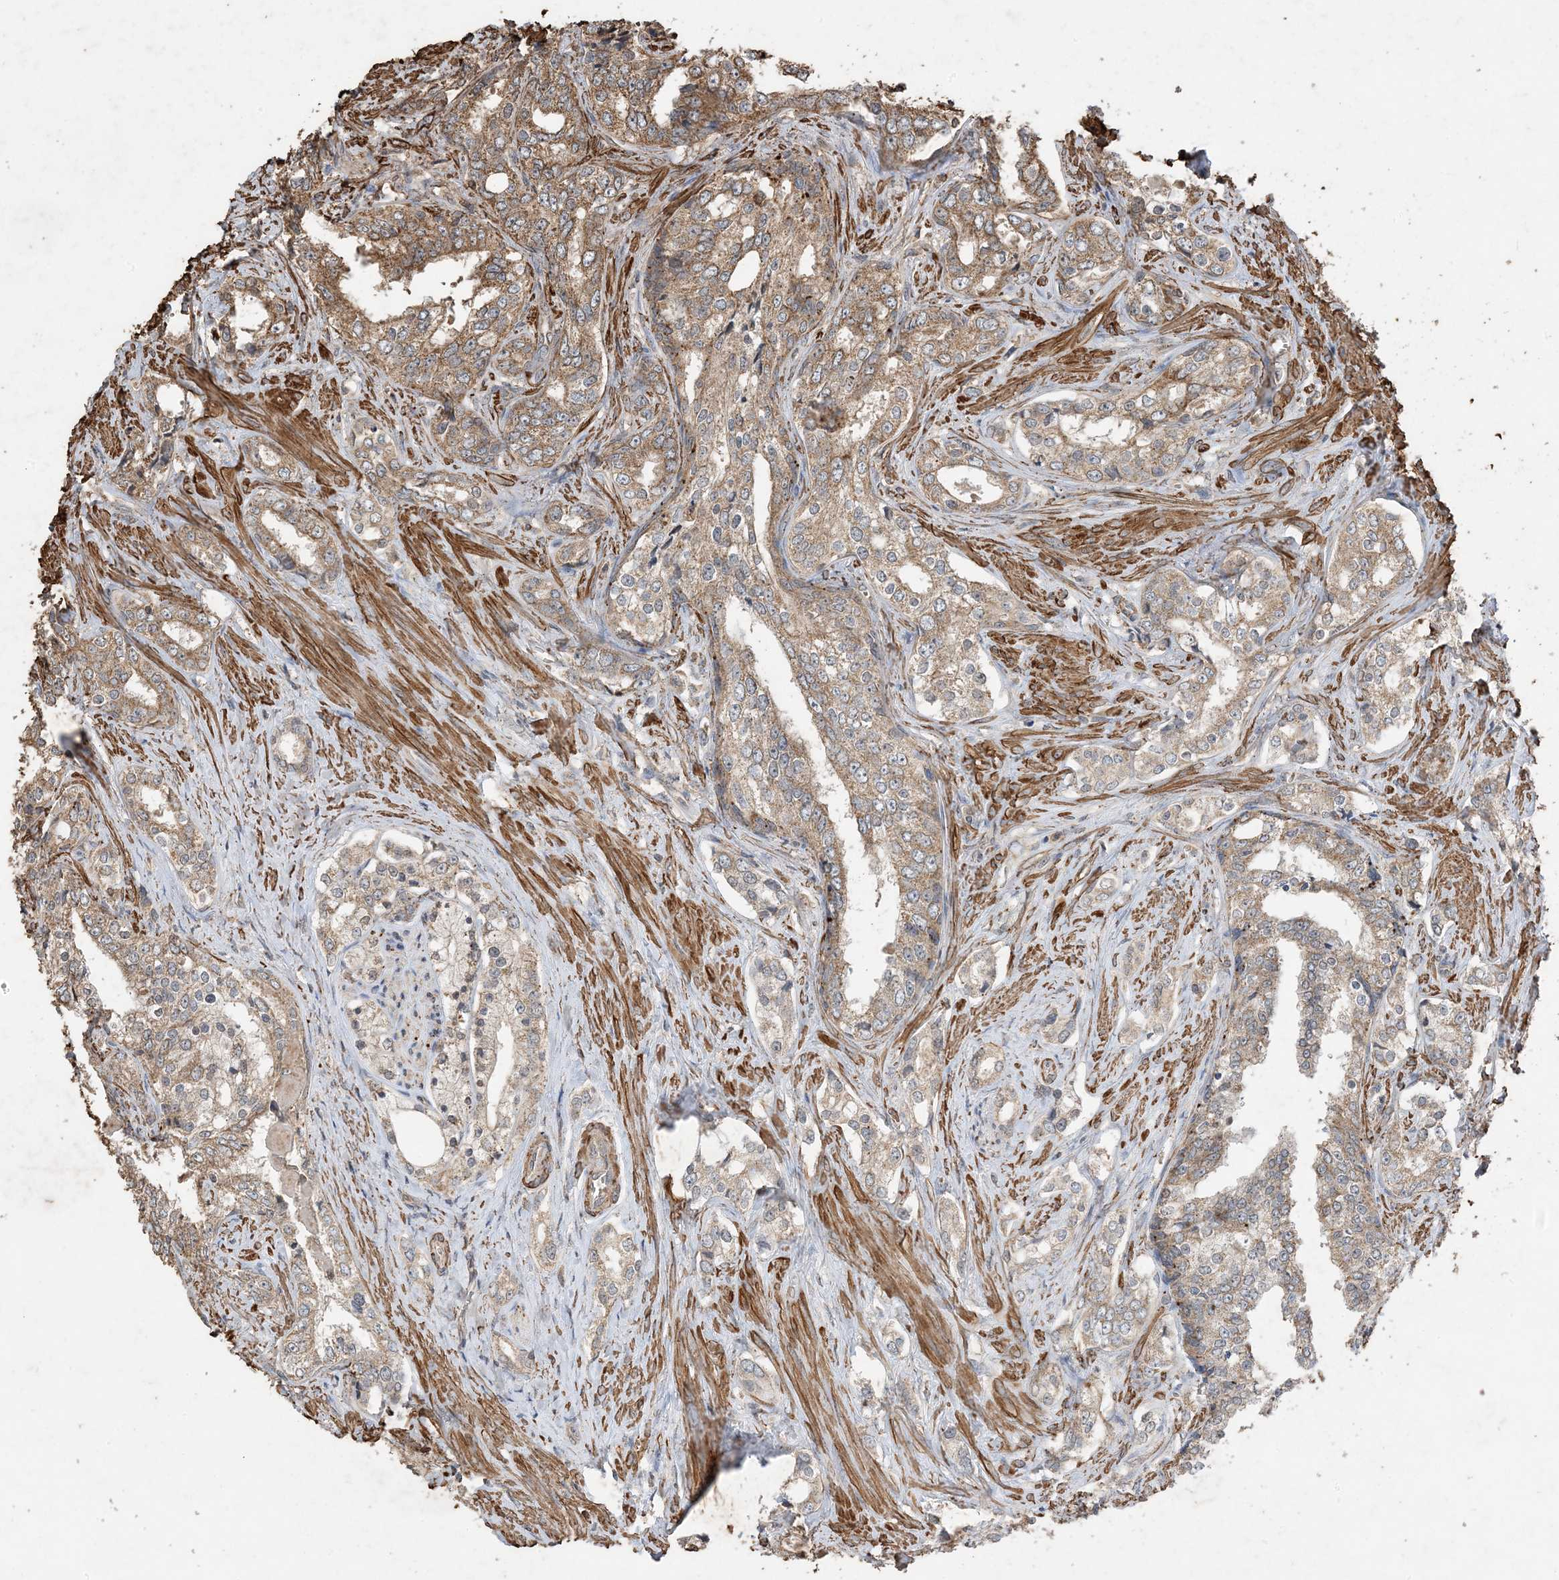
{"staining": {"intensity": "moderate", "quantity": ">75%", "location": "cytoplasmic/membranous"}, "tissue": "prostate cancer", "cell_type": "Tumor cells", "image_type": "cancer", "snomed": [{"axis": "morphology", "description": "Adenocarcinoma, High grade"}, {"axis": "topography", "description": "Prostate"}], "caption": "Brown immunohistochemical staining in human prostate adenocarcinoma (high-grade) demonstrates moderate cytoplasmic/membranous positivity in about >75% of tumor cells.", "gene": "HPS4", "patient": {"sex": "male", "age": 66}}